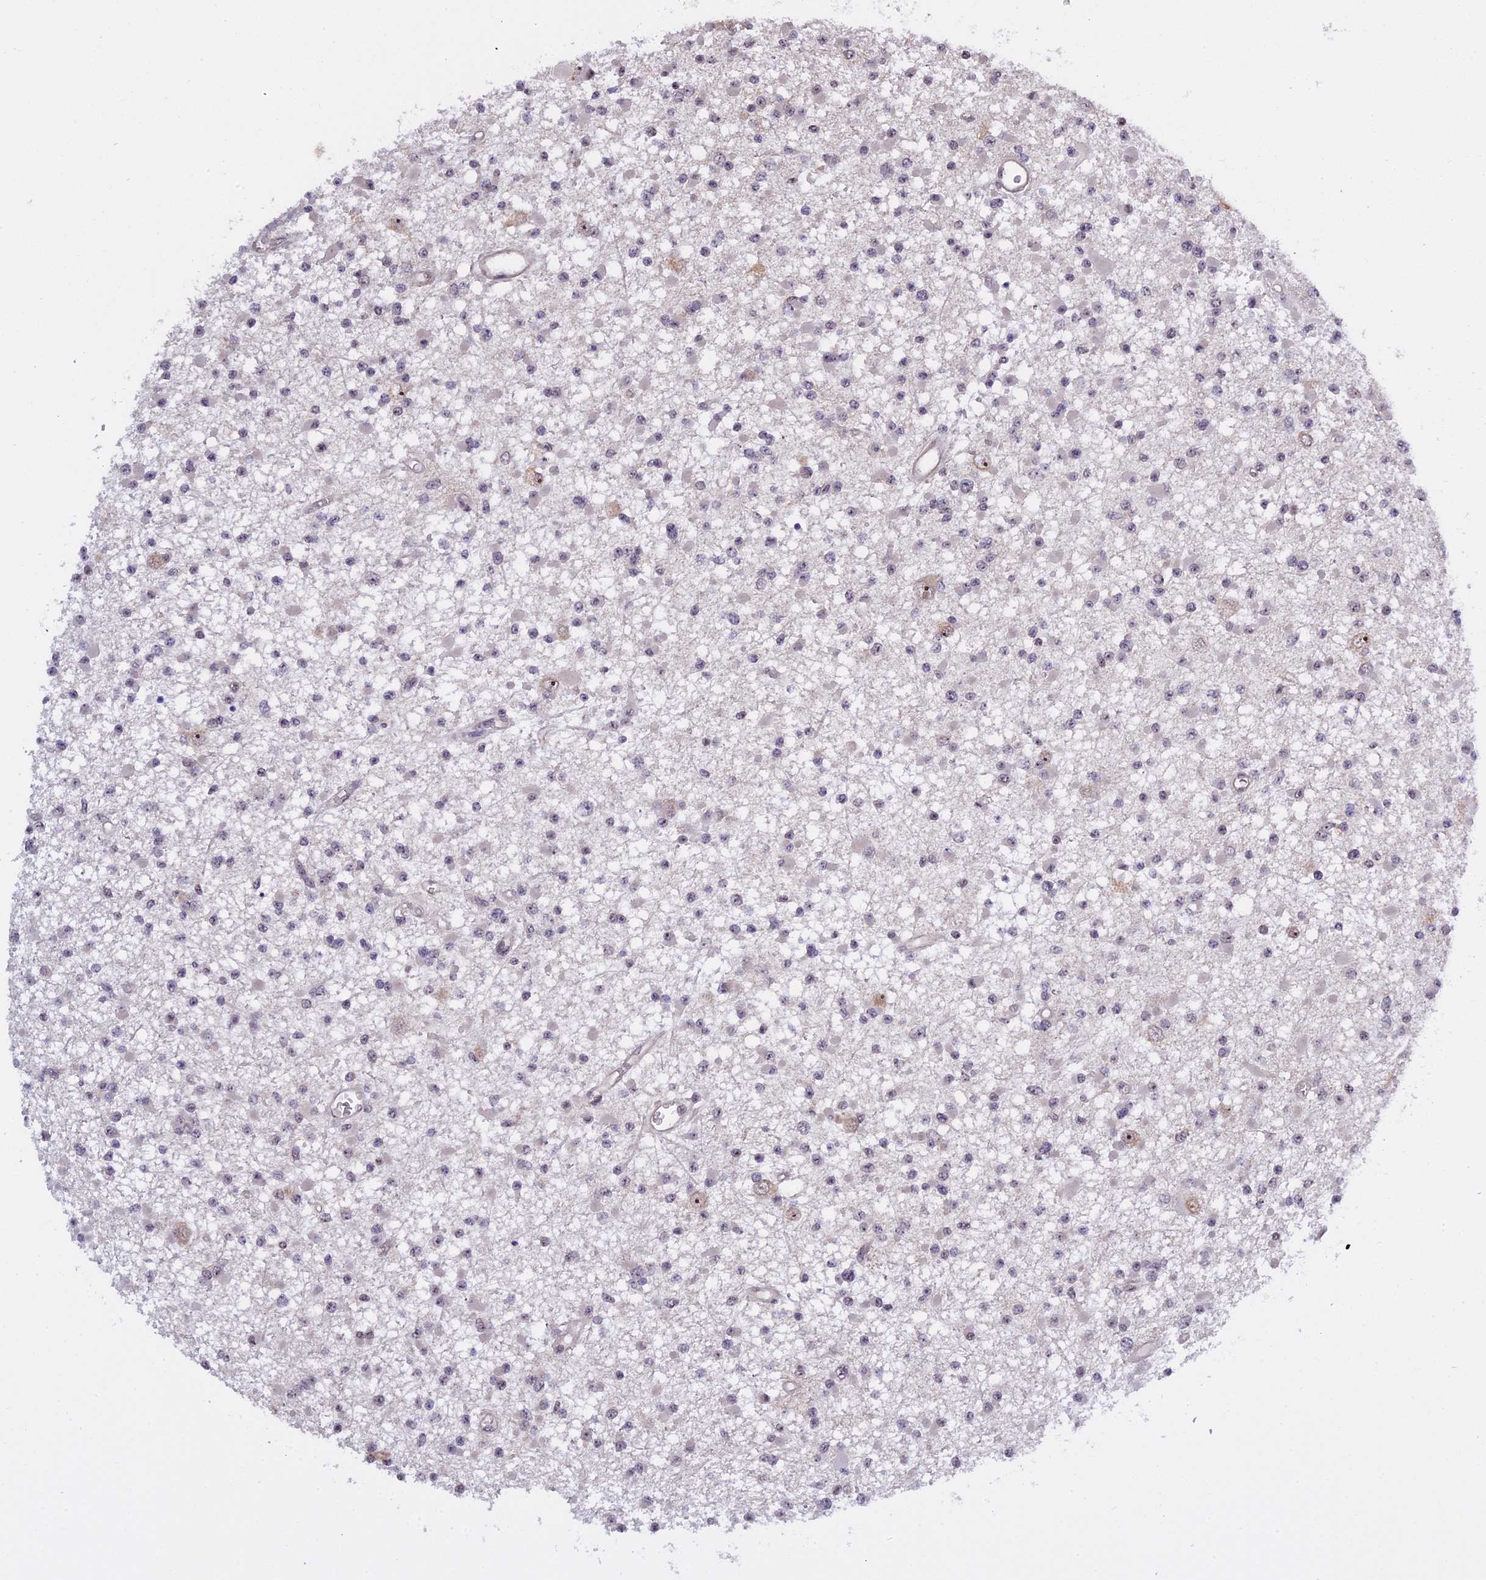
{"staining": {"intensity": "negative", "quantity": "none", "location": "none"}, "tissue": "glioma", "cell_type": "Tumor cells", "image_type": "cancer", "snomed": [{"axis": "morphology", "description": "Glioma, malignant, Low grade"}, {"axis": "topography", "description": "Brain"}], "caption": "This is an immunohistochemistry (IHC) histopathology image of human glioma. There is no positivity in tumor cells.", "gene": "MGA", "patient": {"sex": "female", "age": 22}}